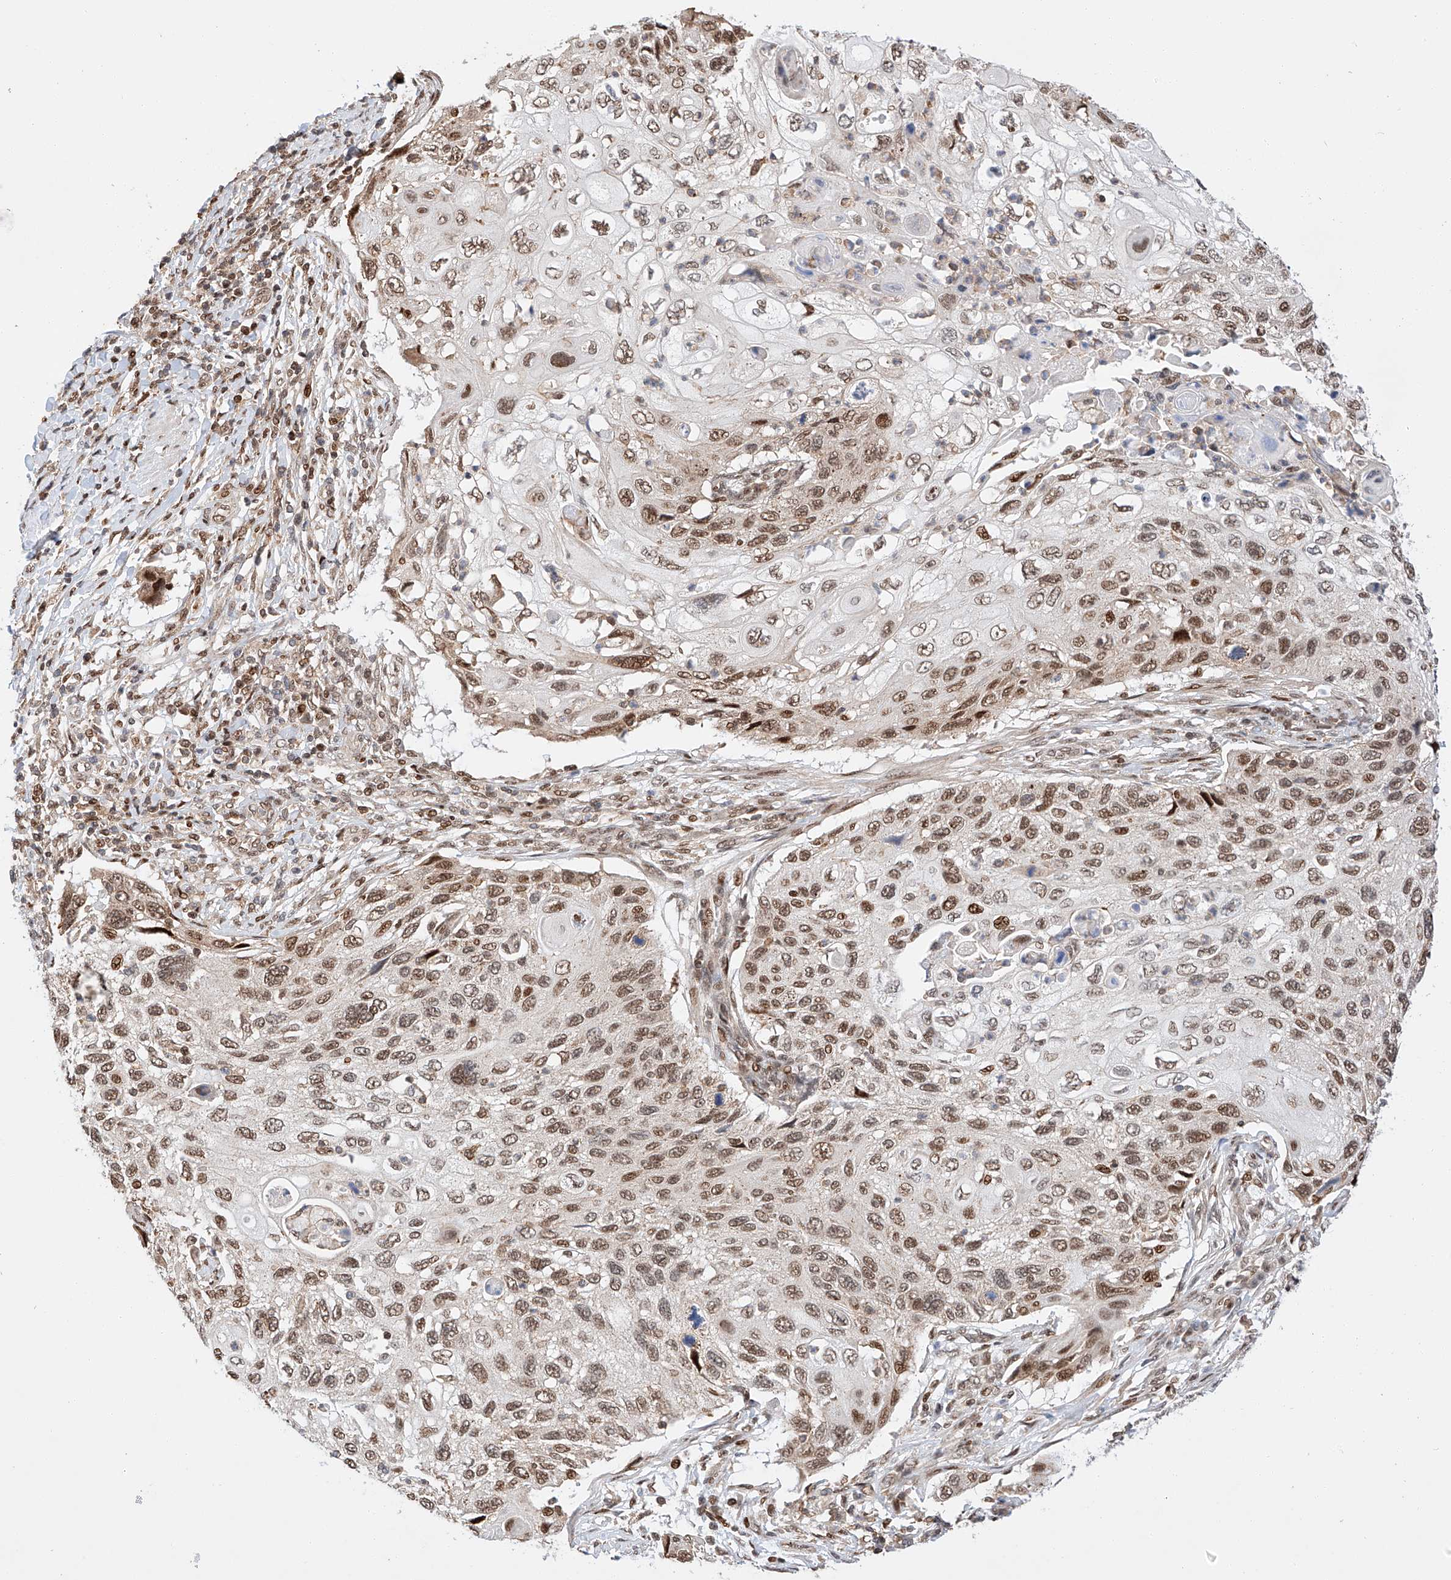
{"staining": {"intensity": "moderate", "quantity": ">75%", "location": "nuclear"}, "tissue": "cervical cancer", "cell_type": "Tumor cells", "image_type": "cancer", "snomed": [{"axis": "morphology", "description": "Squamous cell carcinoma, NOS"}, {"axis": "topography", "description": "Cervix"}], "caption": "Immunohistochemistry (IHC) staining of cervical cancer, which shows medium levels of moderate nuclear expression in about >75% of tumor cells indicating moderate nuclear protein expression. The staining was performed using DAB (3,3'-diaminobenzidine) (brown) for protein detection and nuclei were counterstained in hematoxylin (blue).", "gene": "HDAC9", "patient": {"sex": "female", "age": 70}}